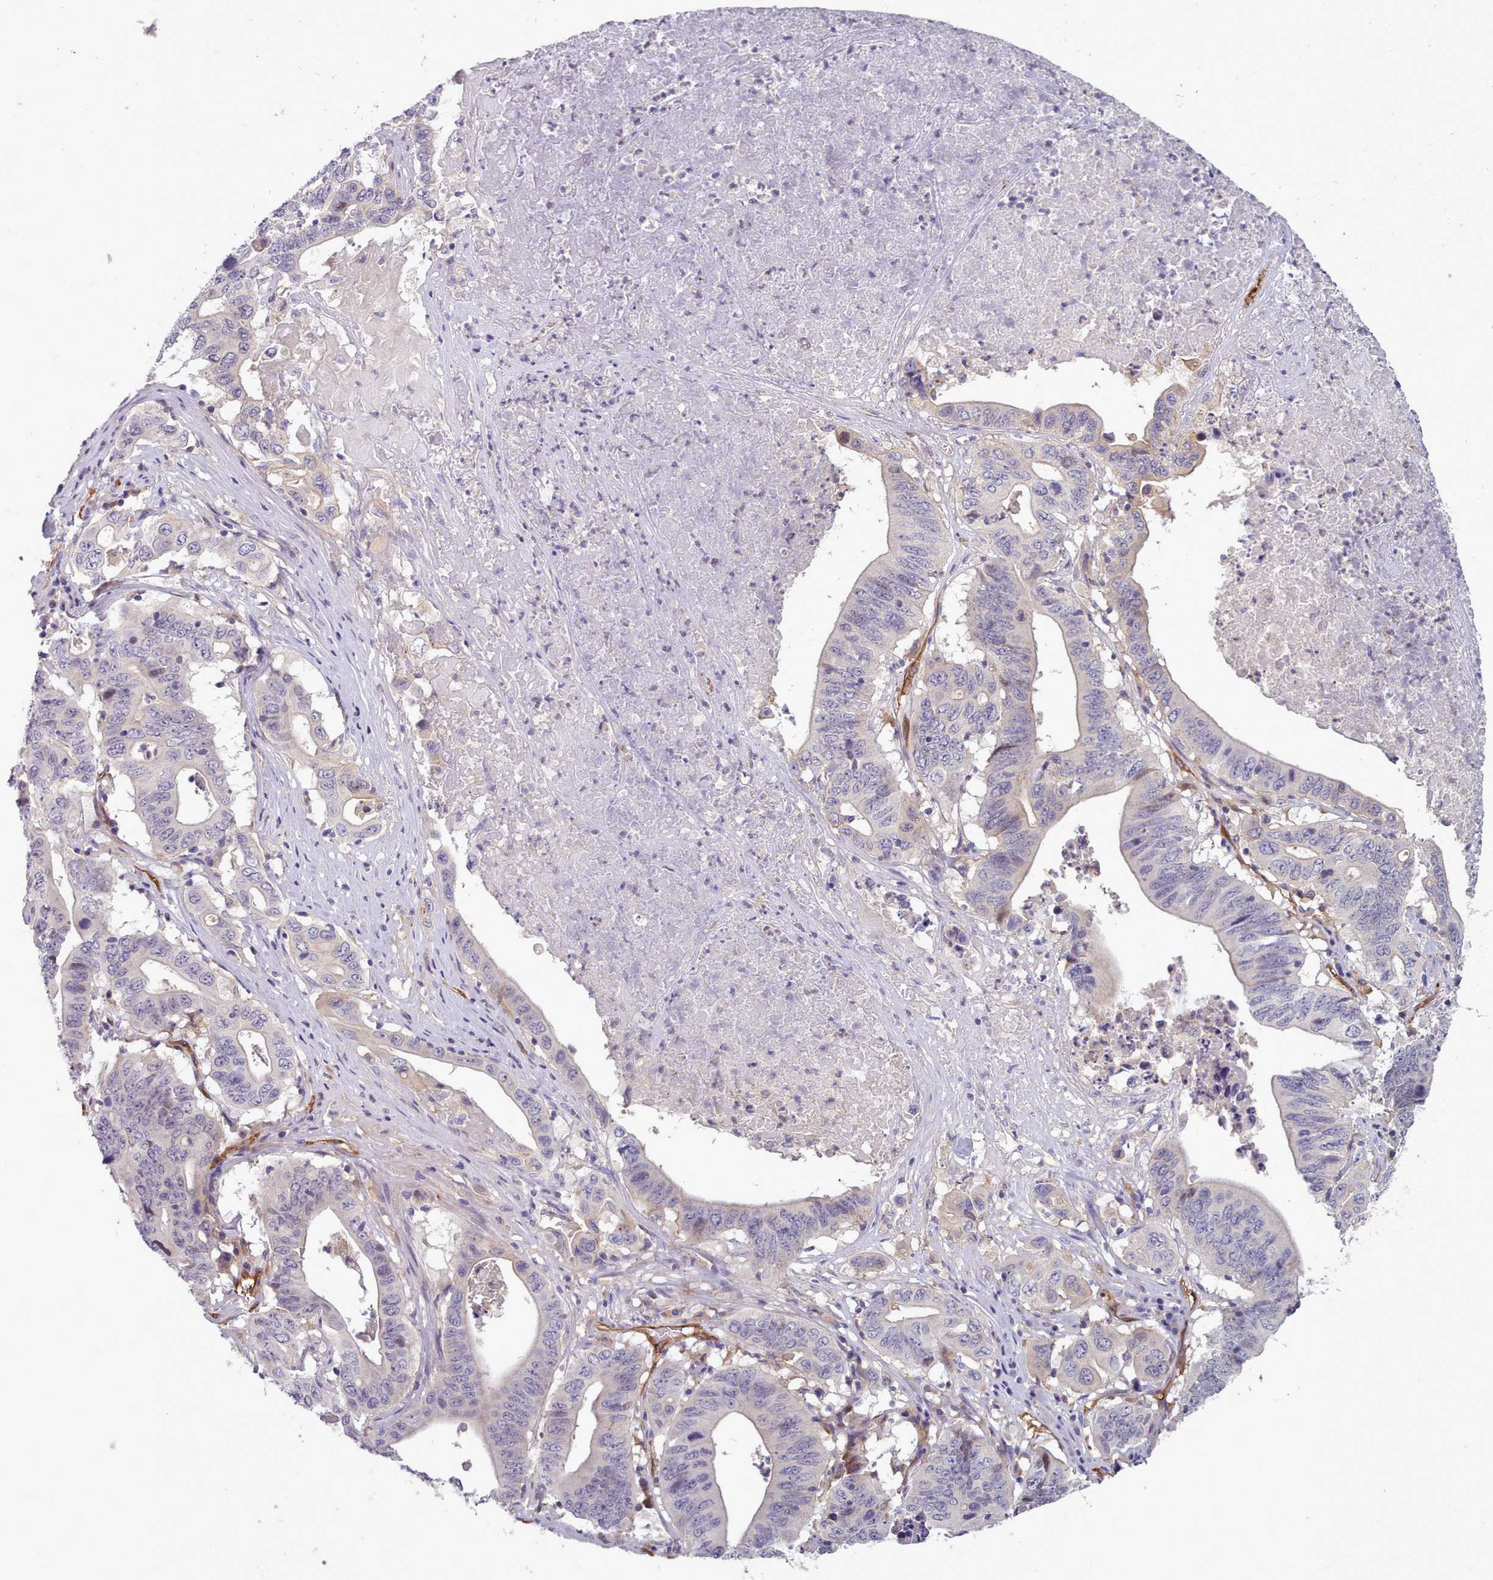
{"staining": {"intensity": "negative", "quantity": "none", "location": "none"}, "tissue": "lung cancer", "cell_type": "Tumor cells", "image_type": "cancer", "snomed": [{"axis": "morphology", "description": "Adenocarcinoma, NOS"}, {"axis": "topography", "description": "Lung"}], "caption": "IHC histopathology image of human lung adenocarcinoma stained for a protein (brown), which reveals no positivity in tumor cells.", "gene": "CD300LF", "patient": {"sex": "female", "age": 60}}